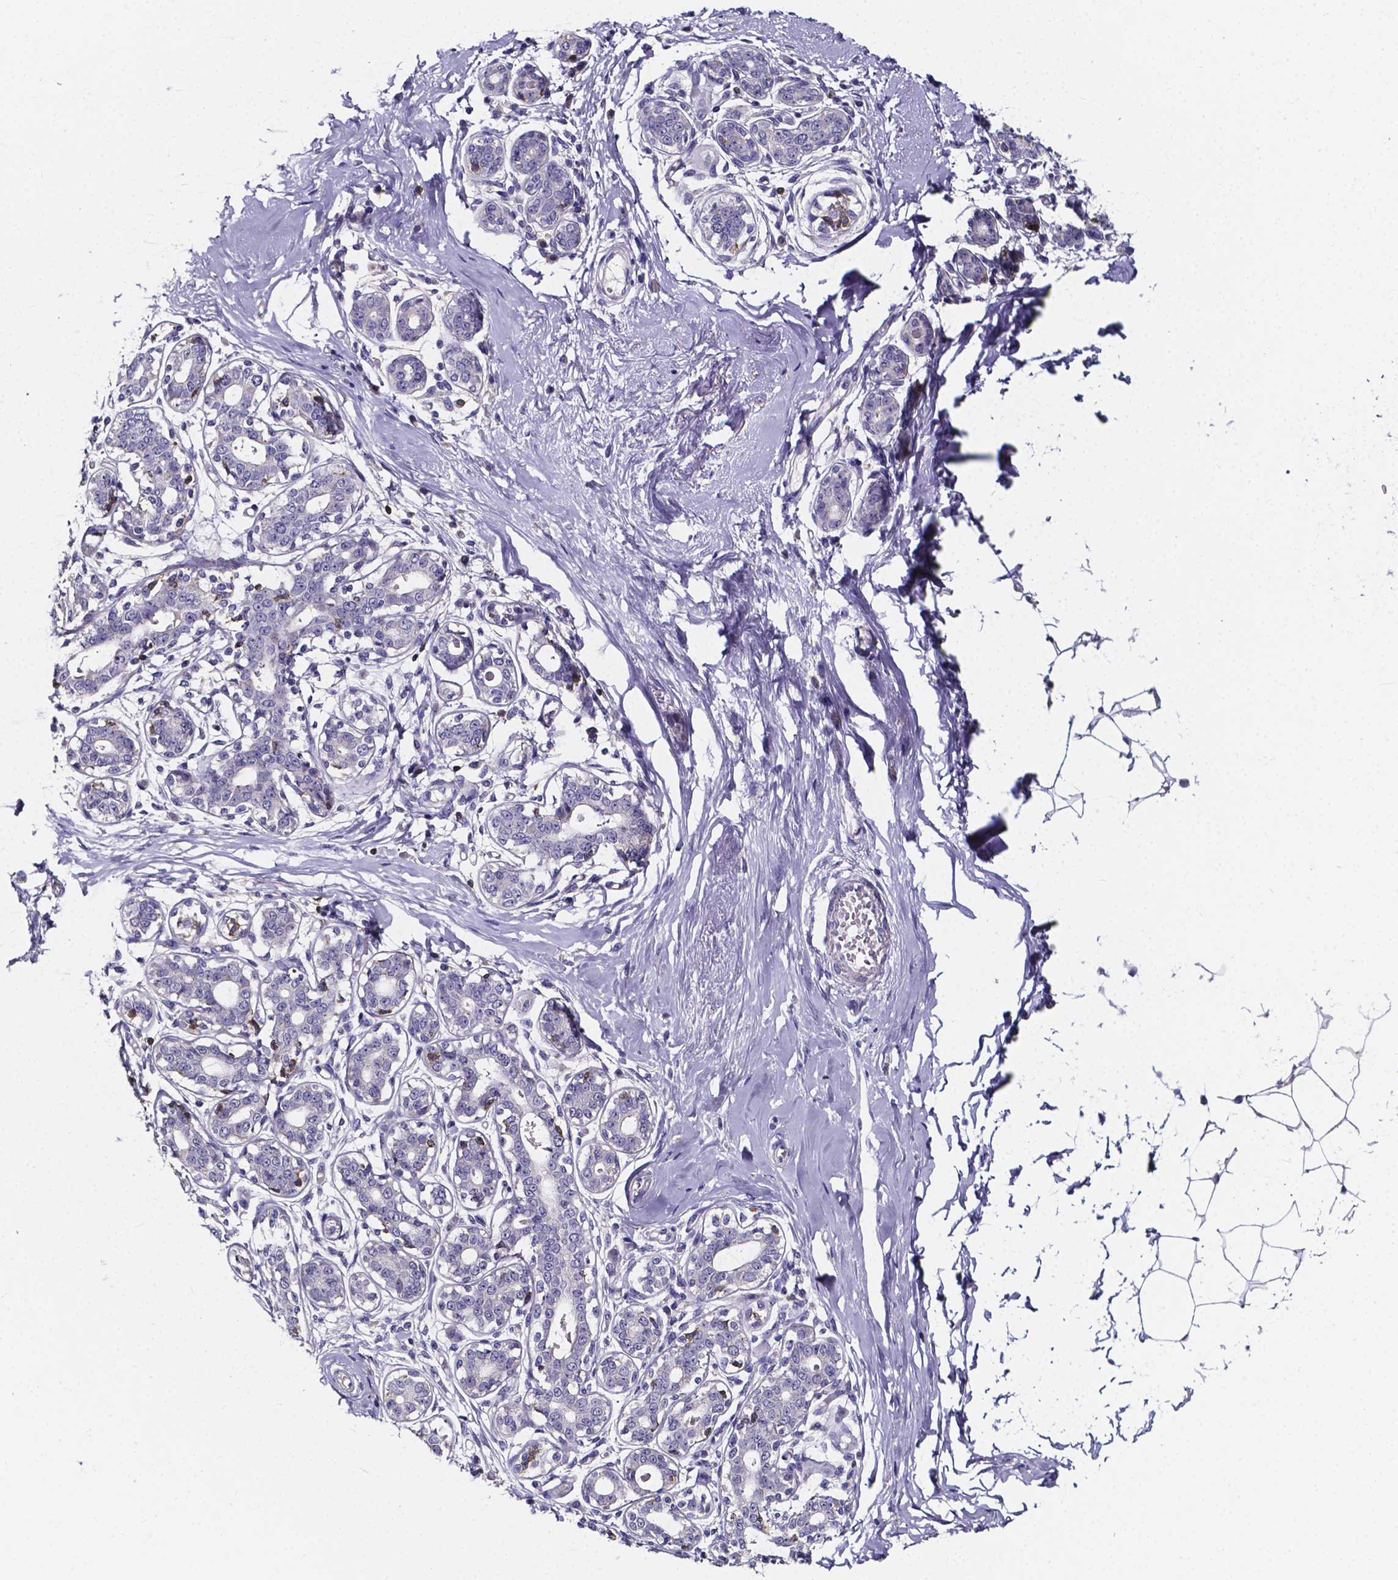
{"staining": {"intensity": "negative", "quantity": "none", "location": "none"}, "tissue": "breast", "cell_type": "Adipocytes", "image_type": "normal", "snomed": [{"axis": "morphology", "description": "Normal tissue, NOS"}, {"axis": "topography", "description": "Skin"}, {"axis": "topography", "description": "Breast"}], "caption": "This is a micrograph of IHC staining of unremarkable breast, which shows no positivity in adipocytes. Nuclei are stained in blue.", "gene": "THEMIS", "patient": {"sex": "female", "age": 43}}